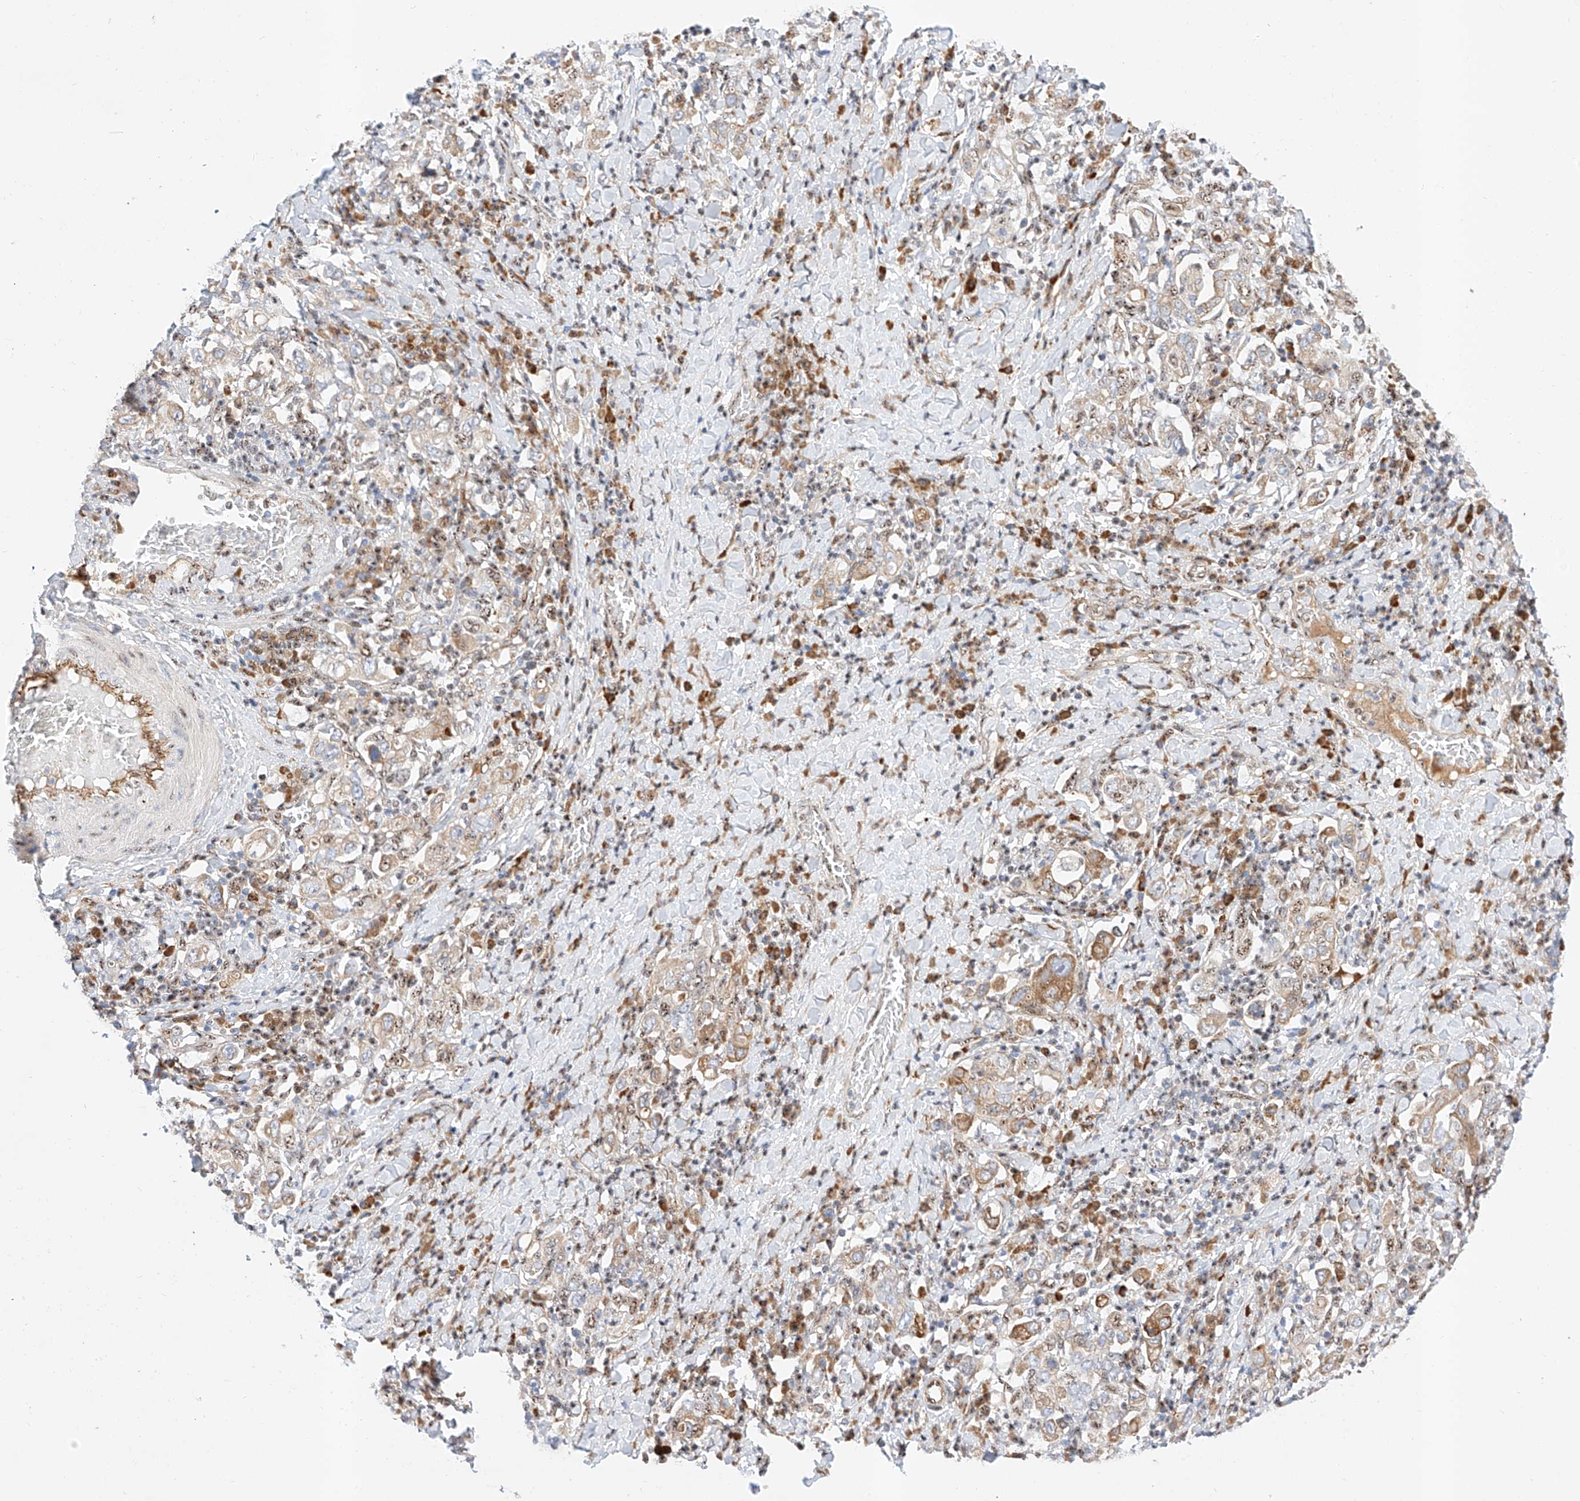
{"staining": {"intensity": "moderate", "quantity": "25%-75%", "location": "cytoplasmic/membranous,nuclear"}, "tissue": "stomach cancer", "cell_type": "Tumor cells", "image_type": "cancer", "snomed": [{"axis": "morphology", "description": "Adenocarcinoma, NOS"}, {"axis": "topography", "description": "Stomach, upper"}], "caption": "The histopathology image displays immunohistochemical staining of stomach cancer. There is moderate cytoplasmic/membranous and nuclear positivity is appreciated in about 25%-75% of tumor cells.", "gene": "ATXN7L2", "patient": {"sex": "male", "age": 62}}